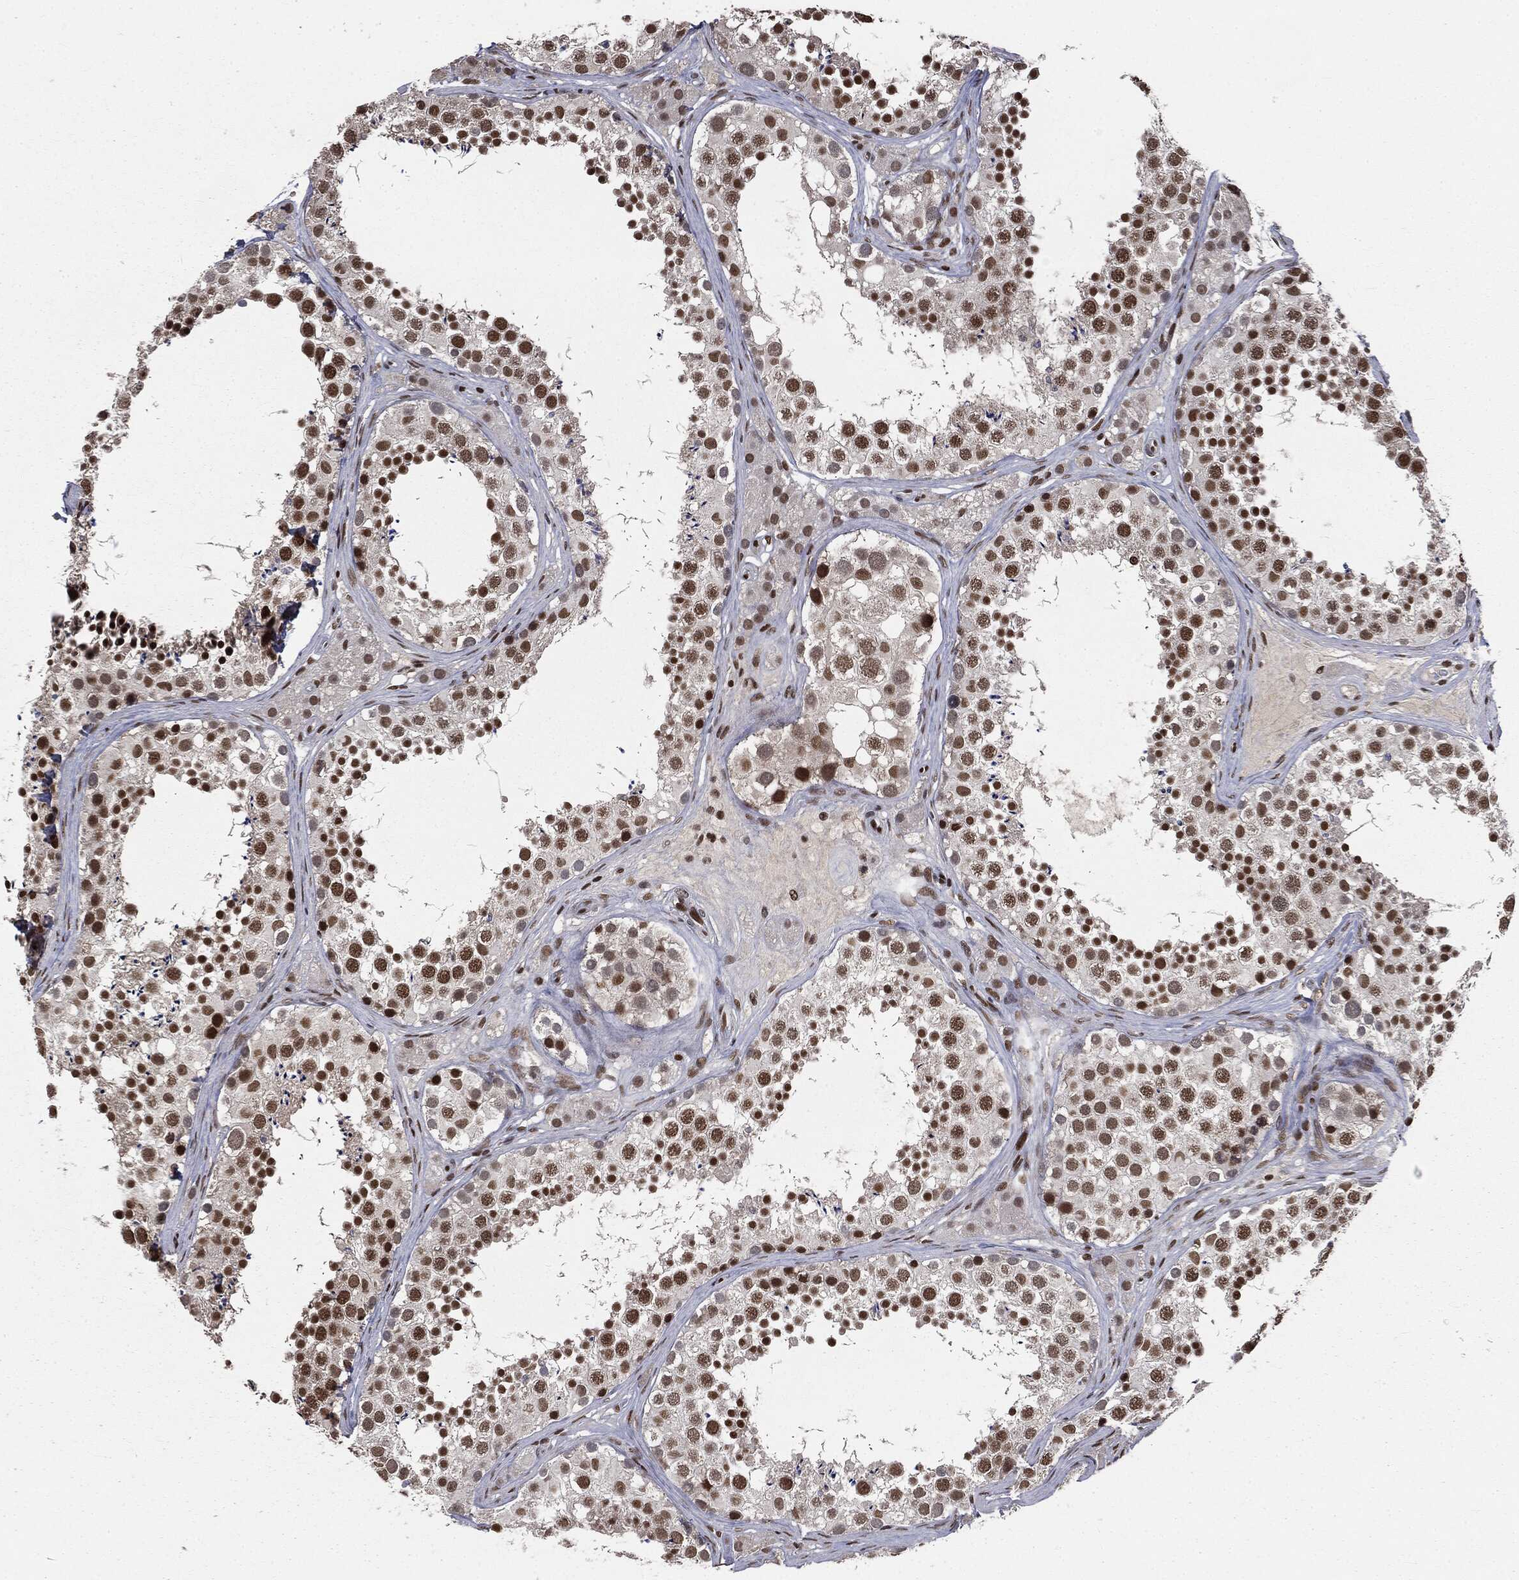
{"staining": {"intensity": "strong", "quantity": "25%-75%", "location": "nuclear"}, "tissue": "testis", "cell_type": "Cells in seminiferous ducts", "image_type": "normal", "snomed": [{"axis": "morphology", "description": "Normal tissue, NOS"}, {"axis": "topography", "description": "Testis"}], "caption": "Strong nuclear positivity is identified in about 25%-75% of cells in seminiferous ducts in benign testis.", "gene": "DPH2", "patient": {"sex": "male", "age": 41}}